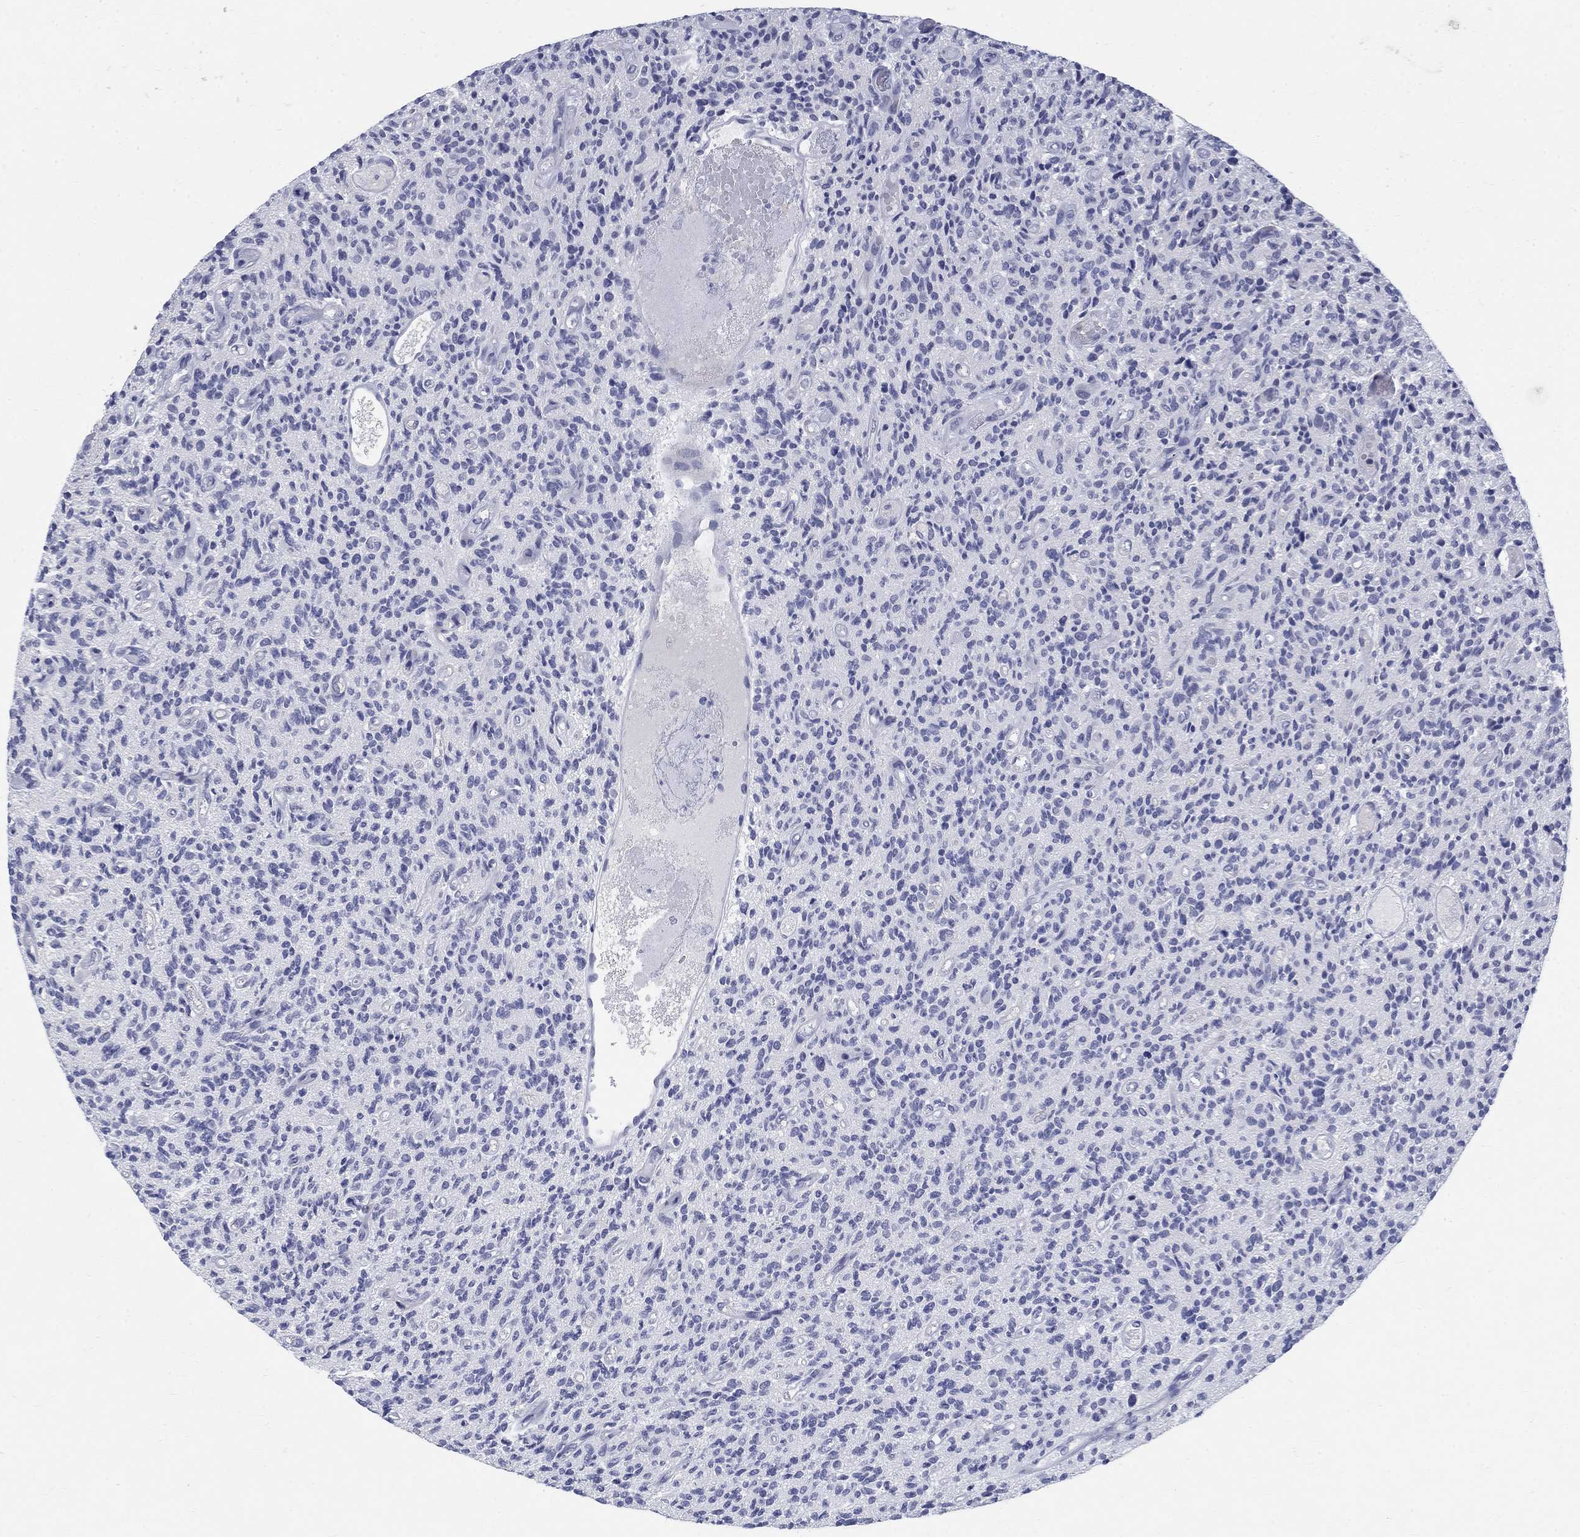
{"staining": {"intensity": "negative", "quantity": "none", "location": "none"}, "tissue": "glioma", "cell_type": "Tumor cells", "image_type": "cancer", "snomed": [{"axis": "morphology", "description": "Glioma, malignant, High grade"}, {"axis": "topography", "description": "Brain"}], "caption": "Tumor cells are negative for brown protein staining in glioma.", "gene": "BHLHE22", "patient": {"sex": "male", "age": 64}}